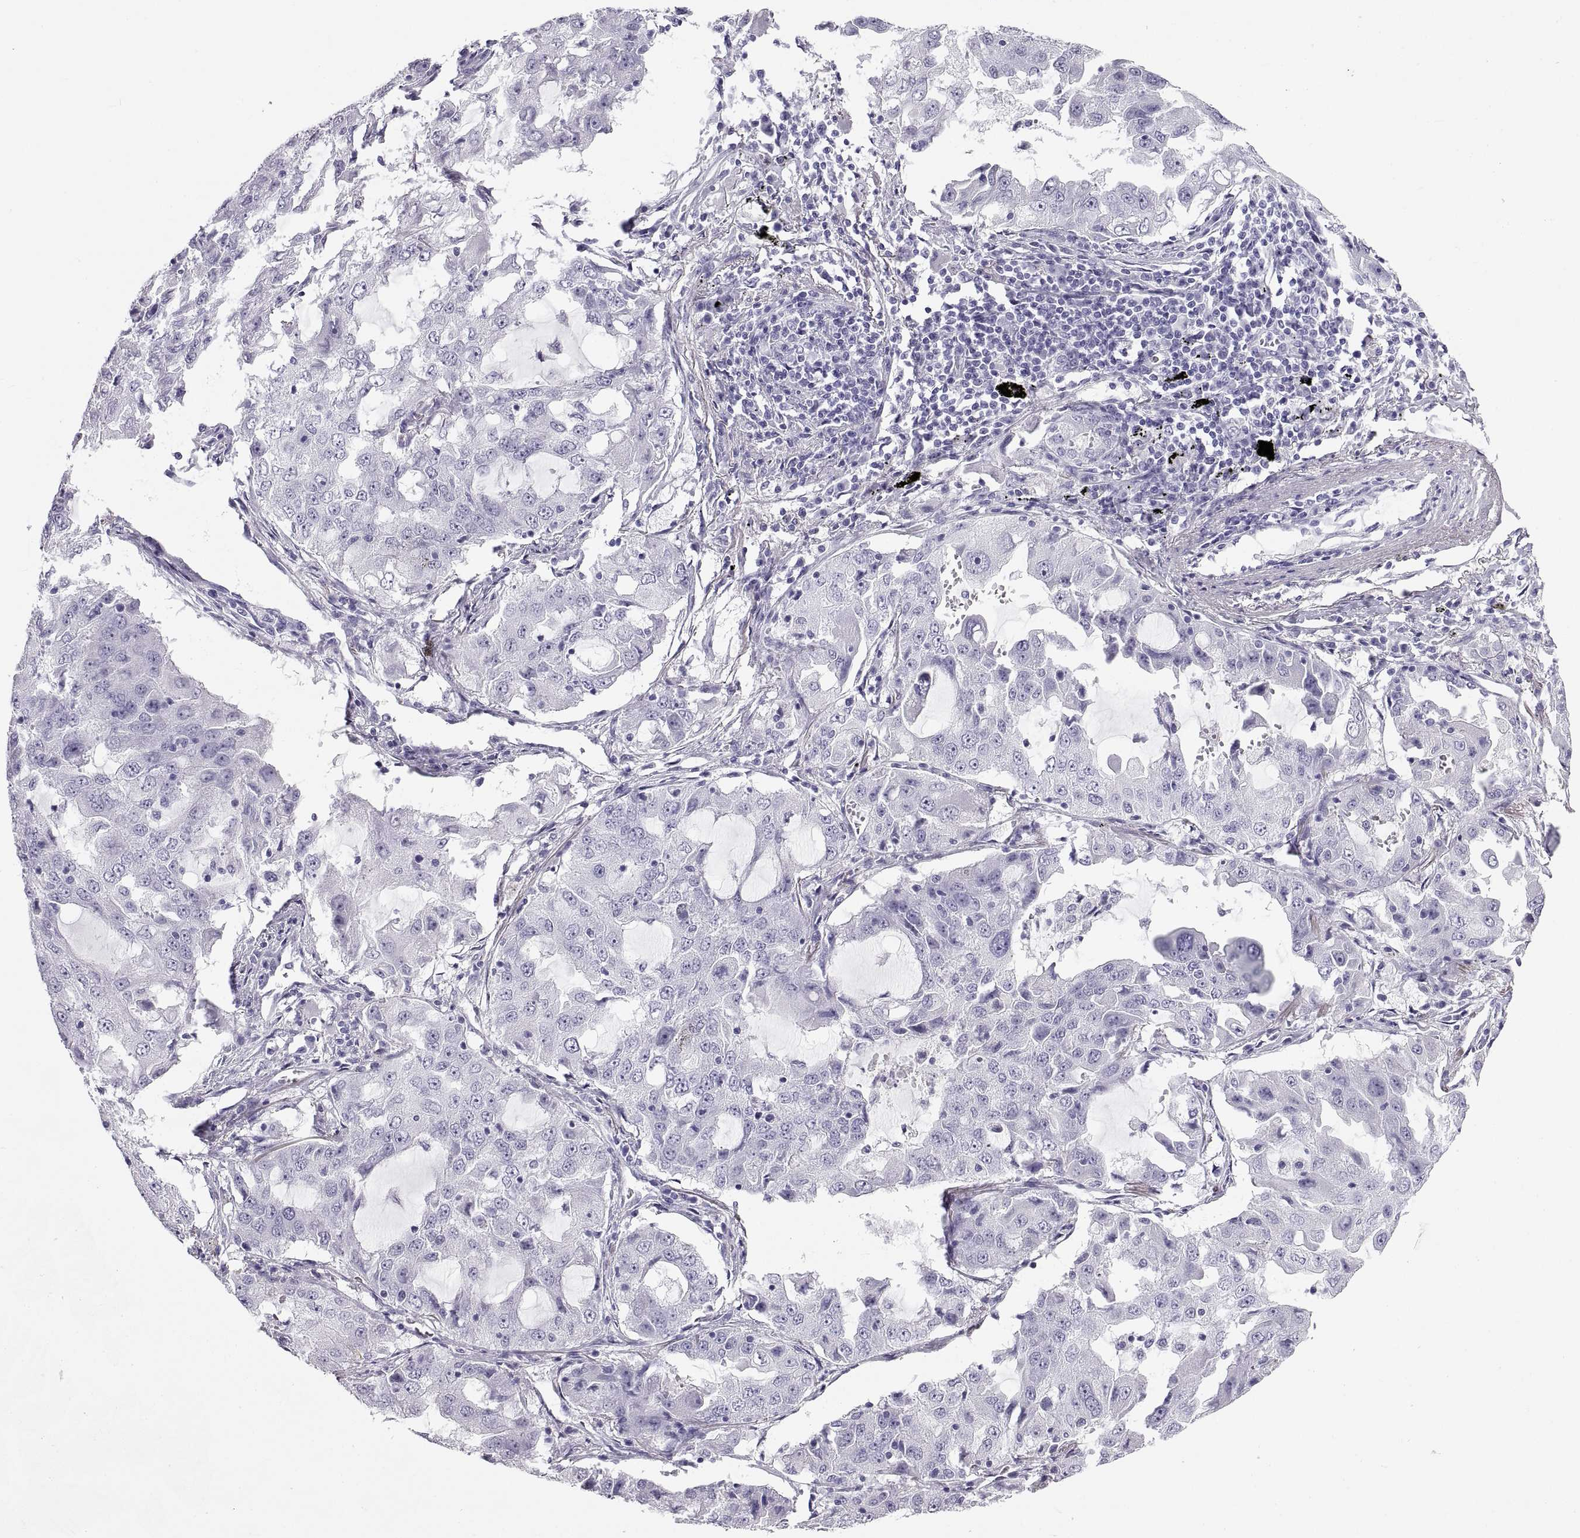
{"staining": {"intensity": "negative", "quantity": "none", "location": "none"}, "tissue": "lung cancer", "cell_type": "Tumor cells", "image_type": "cancer", "snomed": [{"axis": "morphology", "description": "Adenocarcinoma, NOS"}, {"axis": "topography", "description": "Lung"}], "caption": "The photomicrograph exhibits no staining of tumor cells in lung cancer. The staining is performed using DAB (3,3'-diaminobenzidine) brown chromogen with nuclei counter-stained in using hematoxylin.", "gene": "RLBP1", "patient": {"sex": "female", "age": 61}}